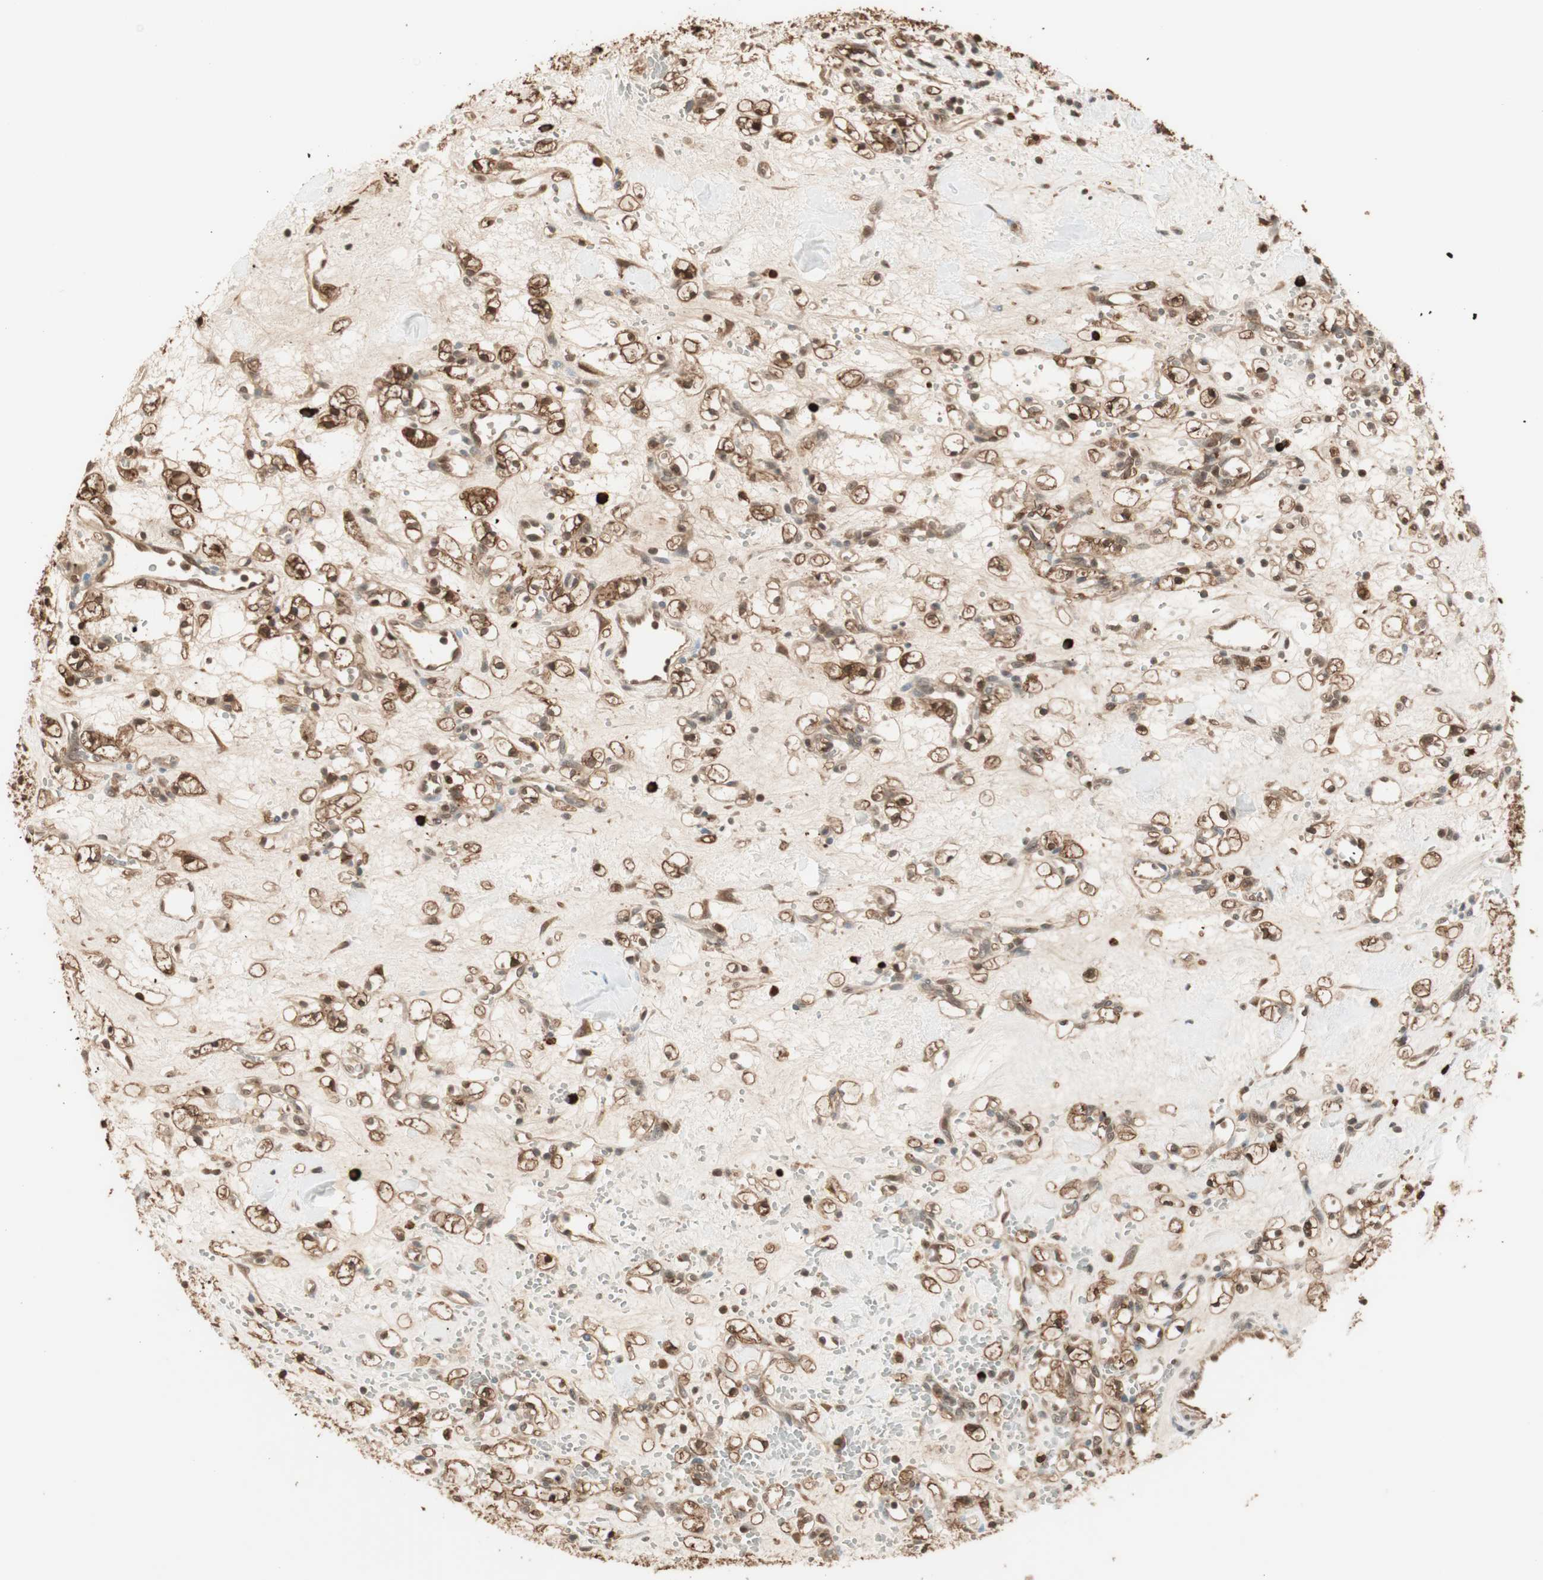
{"staining": {"intensity": "strong", "quantity": ">75%", "location": "cytoplasmic/membranous,nuclear"}, "tissue": "renal cancer", "cell_type": "Tumor cells", "image_type": "cancer", "snomed": [{"axis": "morphology", "description": "Adenocarcinoma, NOS"}, {"axis": "topography", "description": "Kidney"}], "caption": "IHC photomicrograph of neoplastic tissue: human renal adenocarcinoma stained using IHC demonstrates high levels of strong protein expression localized specifically in the cytoplasmic/membranous and nuclear of tumor cells, appearing as a cytoplasmic/membranous and nuclear brown color.", "gene": "ZNF443", "patient": {"sex": "female", "age": 60}}